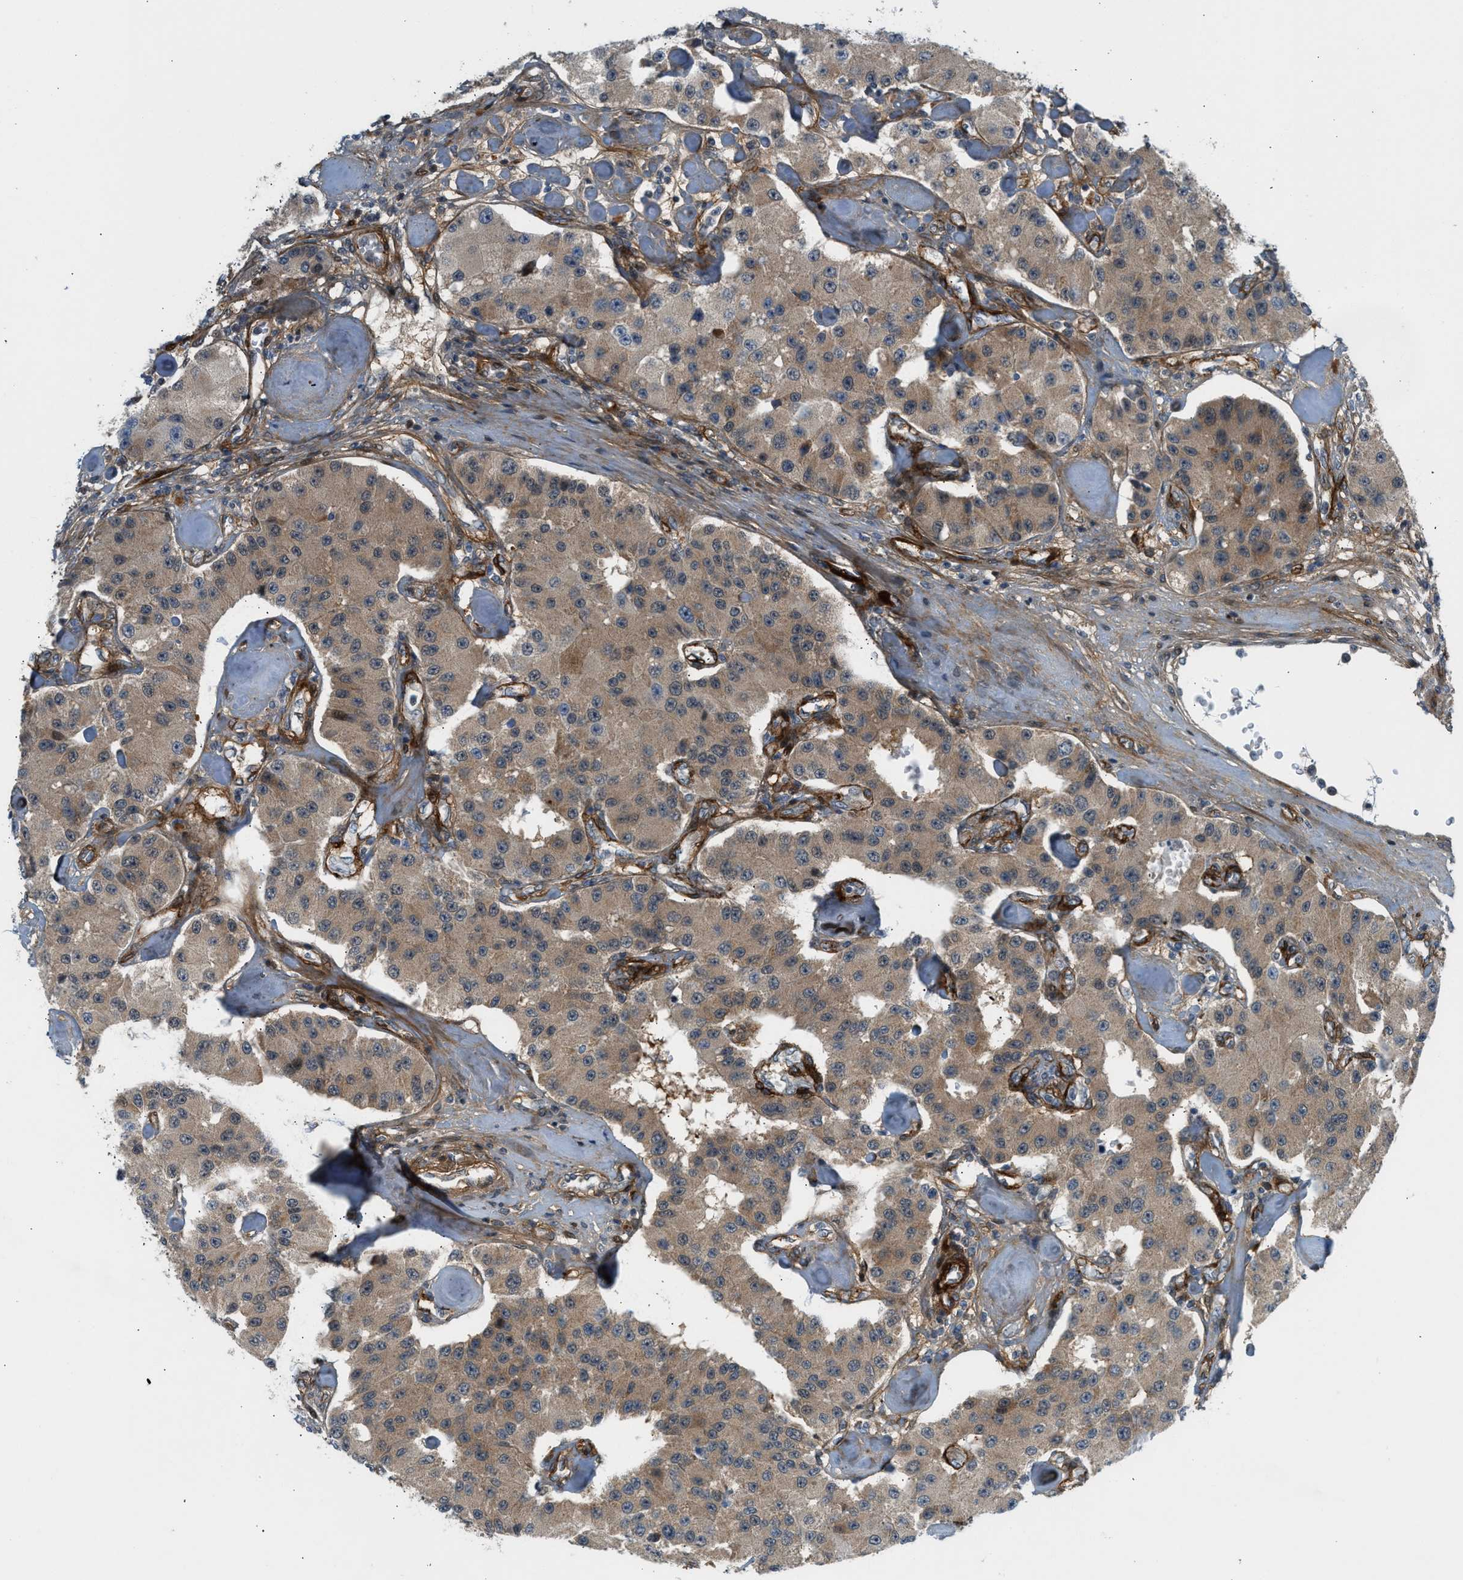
{"staining": {"intensity": "weak", "quantity": ">75%", "location": "cytoplasmic/membranous"}, "tissue": "carcinoid", "cell_type": "Tumor cells", "image_type": "cancer", "snomed": [{"axis": "morphology", "description": "Carcinoid, malignant, NOS"}, {"axis": "topography", "description": "Pancreas"}], "caption": "Immunohistochemical staining of carcinoid (malignant) shows low levels of weak cytoplasmic/membranous protein positivity in approximately >75% of tumor cells.", "gene": "EDNRA", "patient": {"sex": "male", "age": 41}}